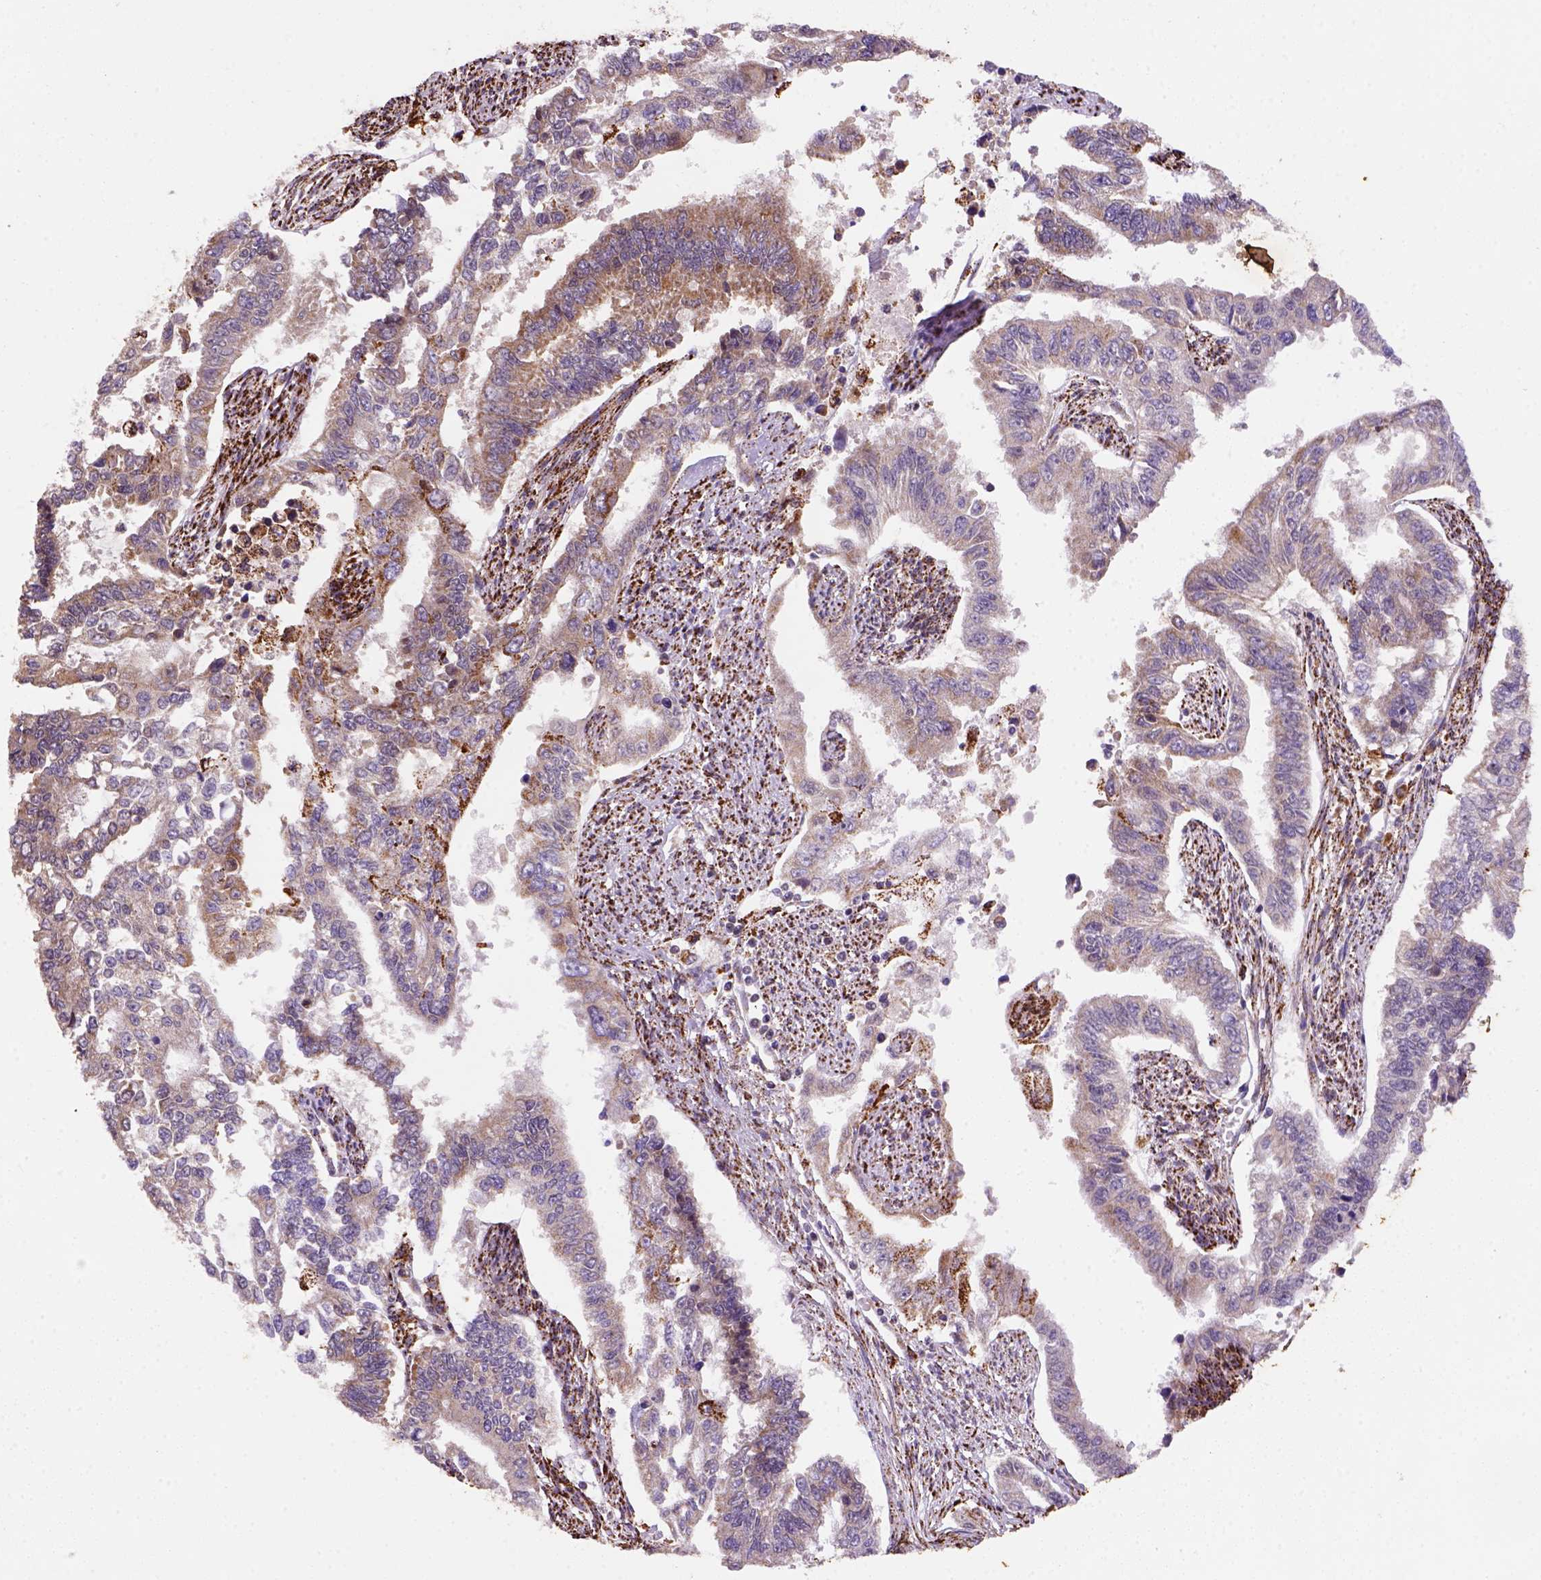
{"staining": {"intensity": "moderate", "quantity": "25%-75%", "location": "cytoplasmic/membranous"}, "tissue": "endometrial cancer", "cell_type": "Tumor cells", "image_type": "cancer", "snomed": [{"axis": "morphology", "description": "Adenocarcinoma, NOS"}, {"axis": "topography", "description": "Uterus"}], "caption": "Brown immunohistochemical staining in human endometrial cancer demonstrates moderate cytoplasmic/membranous positivity in approximately 25%-75% of tumor cells. Immunohistochemistry (ihc) stains the protein of interest in brown and the nuclei are stained blue.", "gene": "FZD7", "patient": {"sex": "female", "age": 59}}